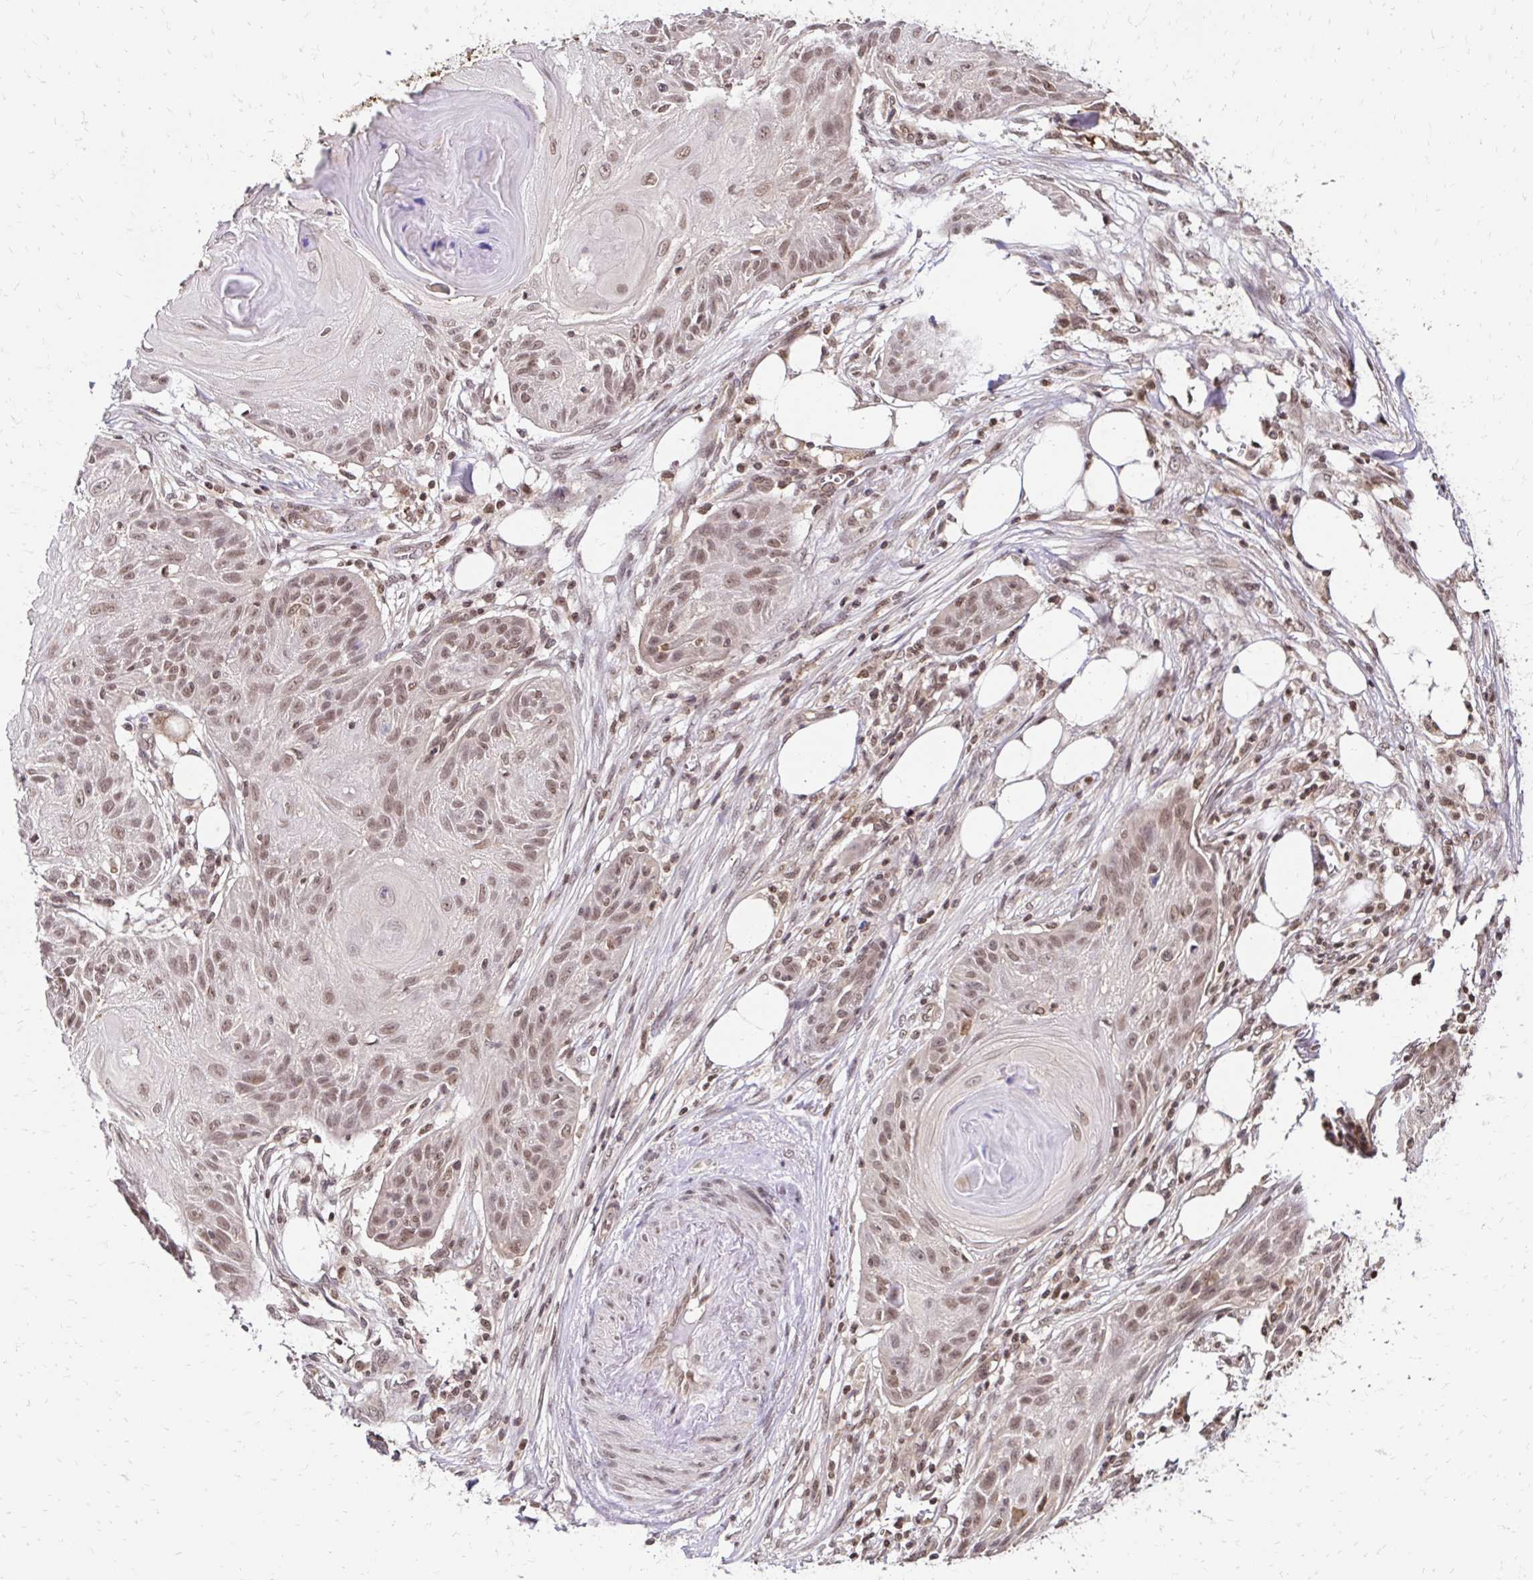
{"staining": {"intensity": "weak", "quantity": ">75%", "location": "nuclear"}, "tissue": "skin cancer", "cell_type": "Tumor cells", "image_type": "cancer", "snomed": [{"axis": "morphology", "description": "Squamous cell carcinoma, NOS"}, {"axis": "topography", "description": "Skin"}], "caption": "Skin cancer stained with IHC shows weak nuclear expression in approximately >75% of tumor cells.", "gene": "GLYR1", "patient": {"sex": "female", "age": 88}}